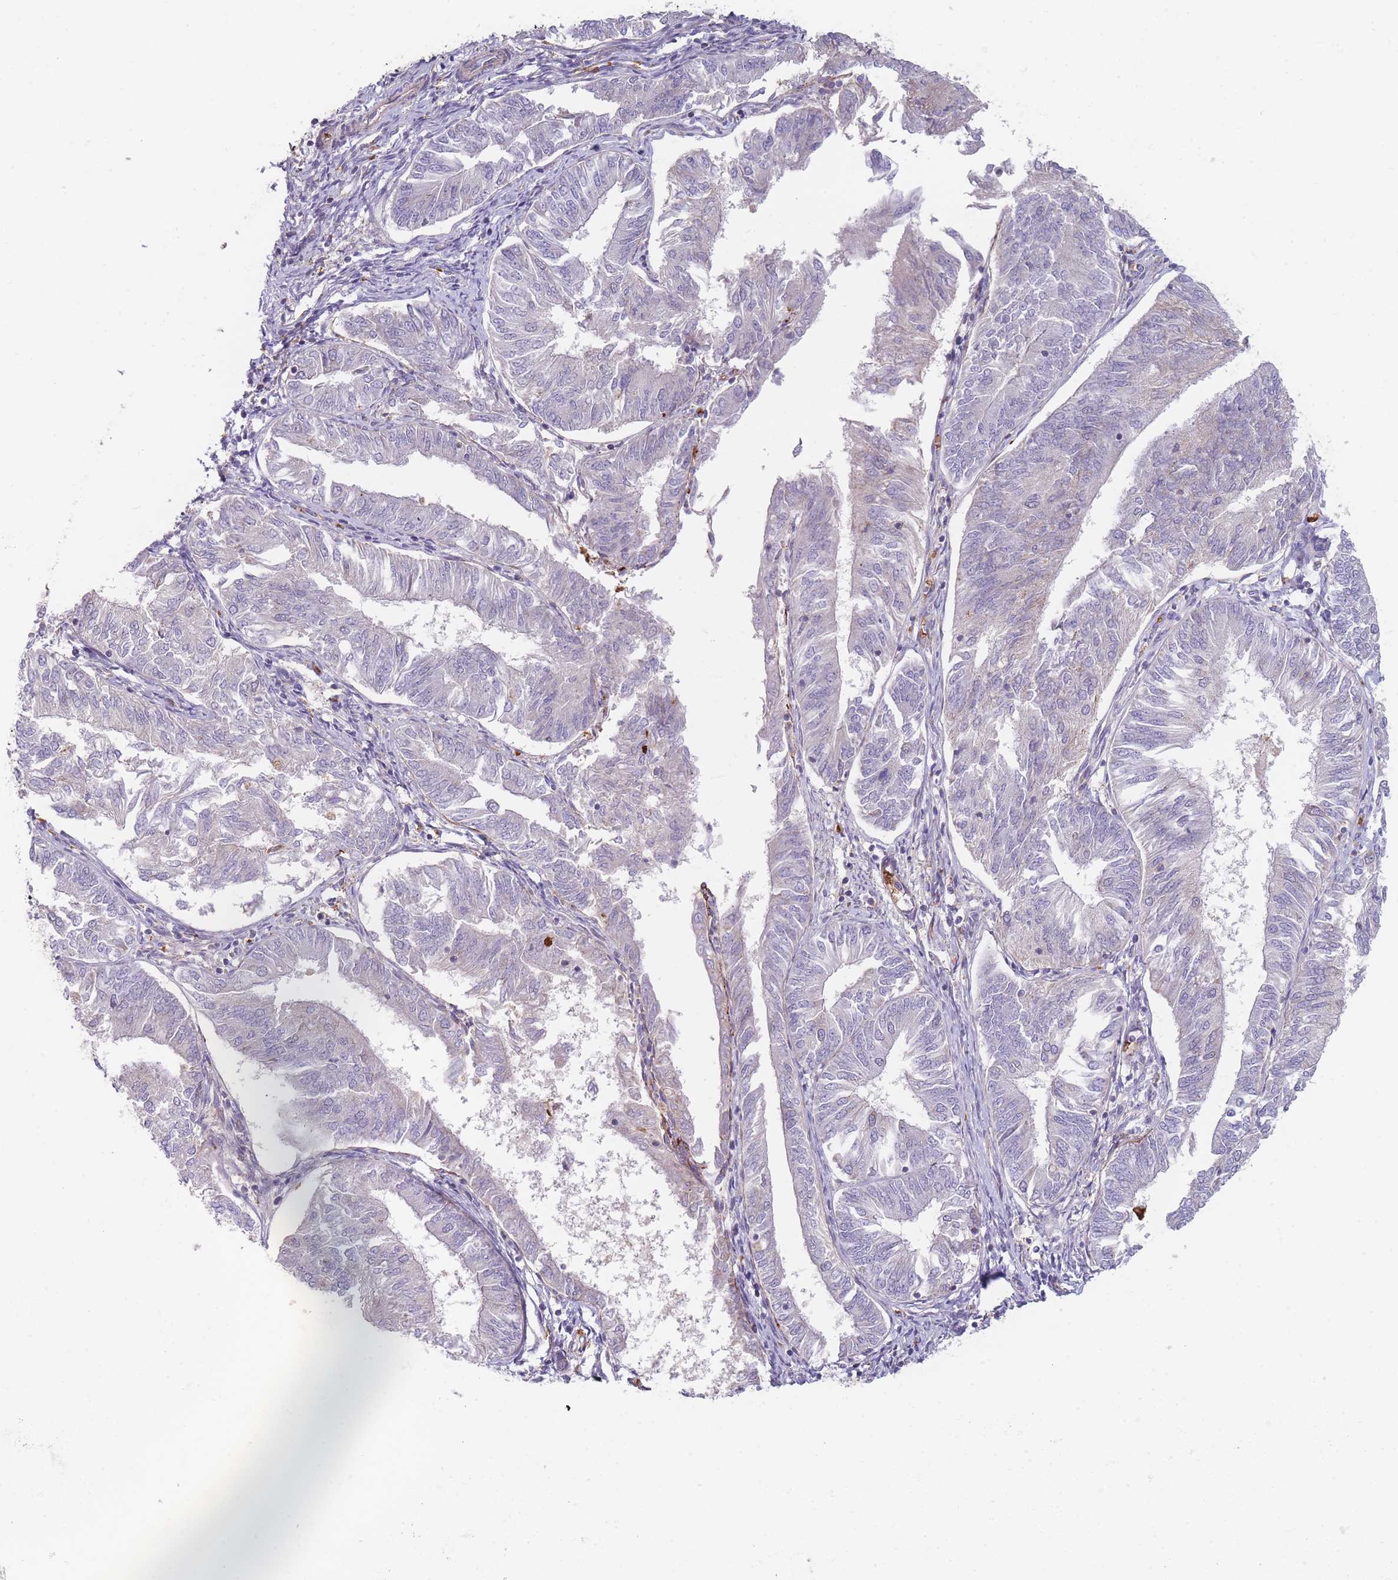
{"staining": {"intensity": "negative", "quantity": "none", "location": "none"}, "tissue": "endometrial cancer", "cell_type": "Tumor cells", "image_type": "cancer", "snomed": [{"axis": "morphology", "description": "Adenocarcinoma, NOS"}, {"axis": "topography", "description": "Endometrium"}], "caption": "This histopathology image is of endometrial cancer (adenocarcinoma) stained with immunohistochemistry (IHC) to label a protein in brown with the nuclei are counter-stained blue. There is no positivity in tumor cells.", "gene": "SMPD4", "patient": {"sex": "female", "age": 58}}